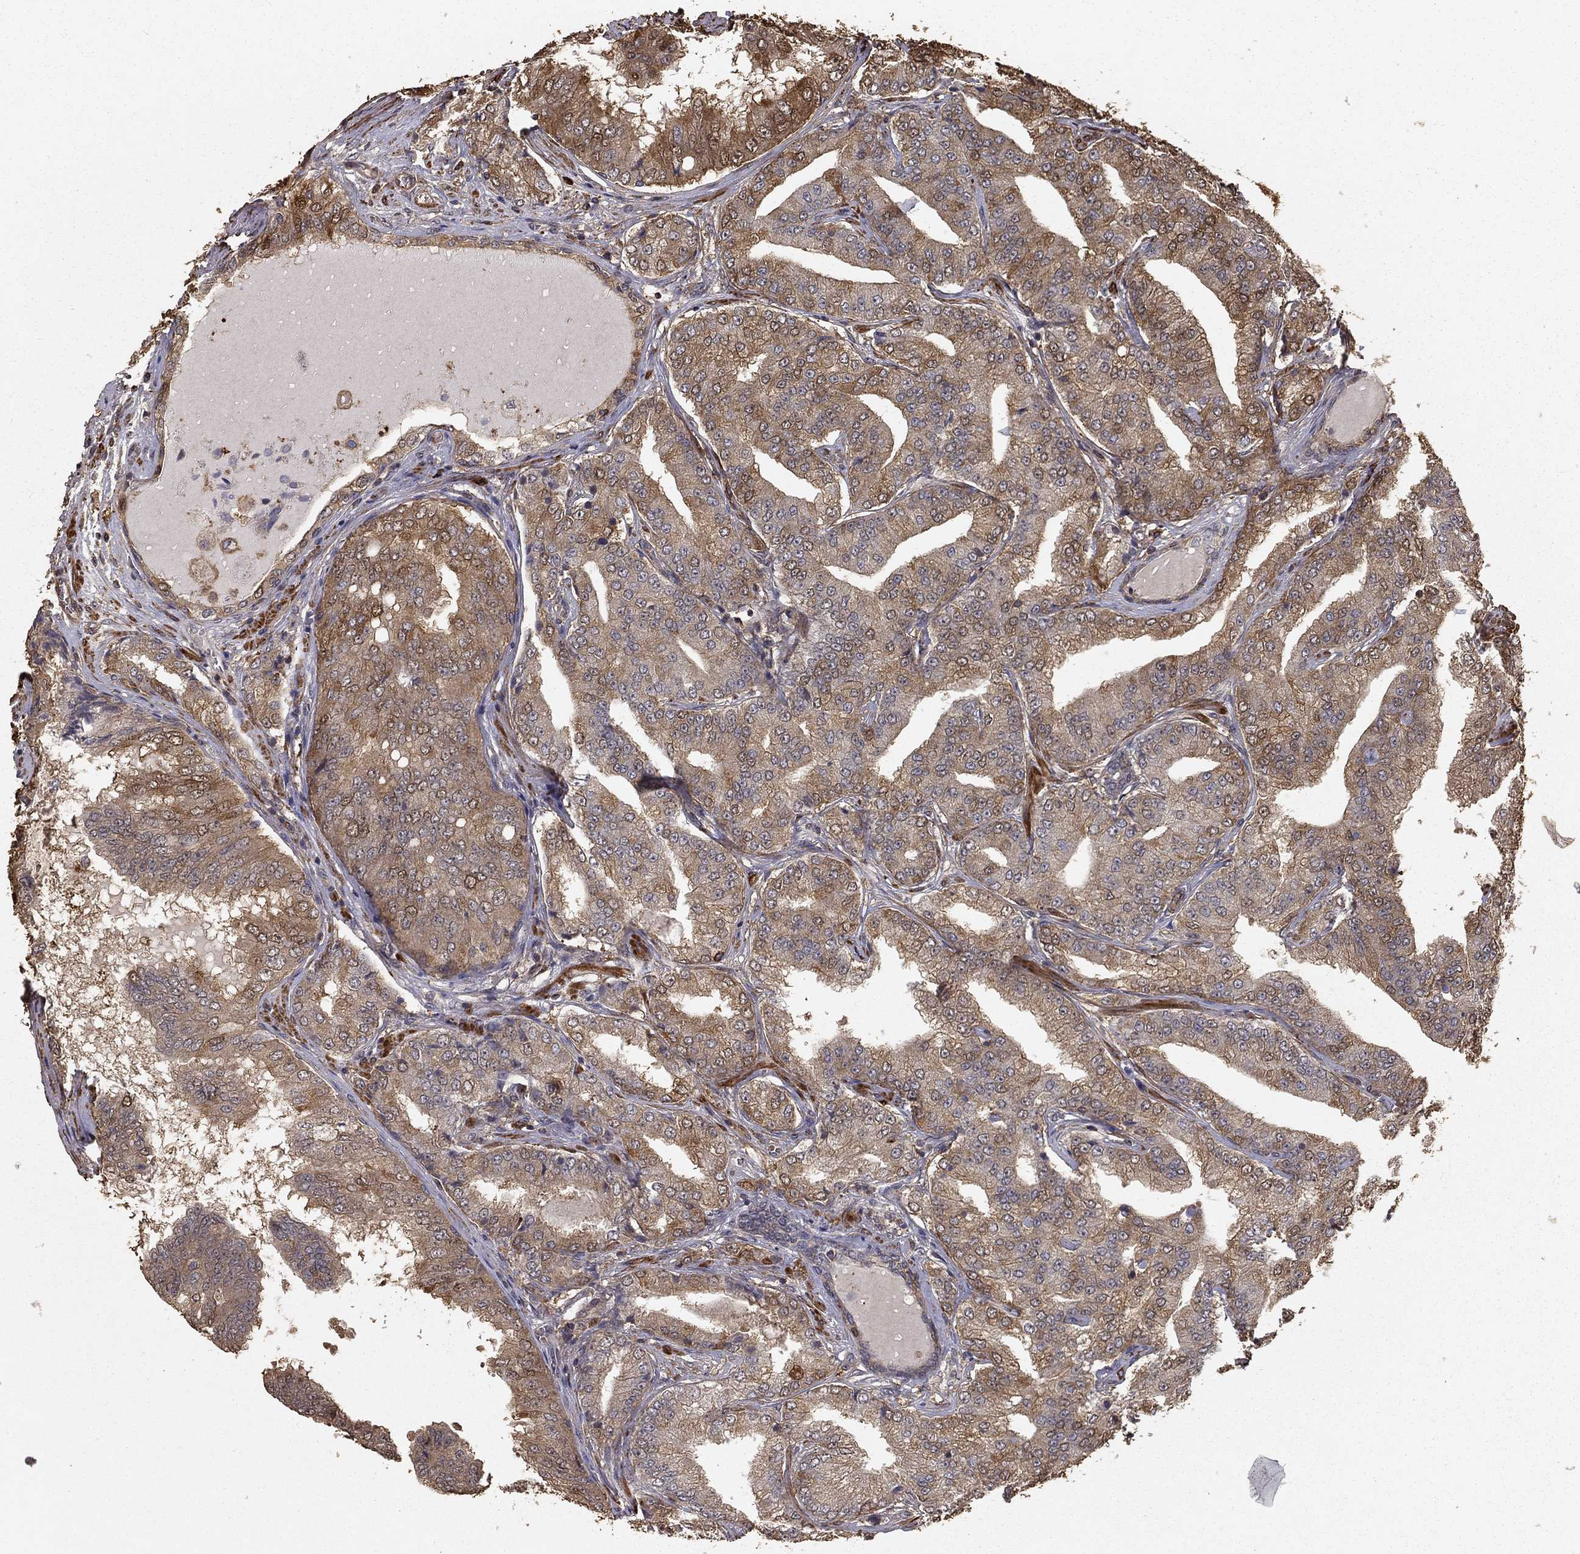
{"staining": {"intensity": "weak", "quantity": ">75%", "location": "cytoplasmic/membranous"}, "tissue": "prostate cancer", "cell_type": "Tumor cells", "image_type": "cancer", "snomed": [{"axis": "morphology", "description": "Adenocarcinoma, NOS"}, {"axis": "topography", "description": "Prostate"}], "caption": "DAB immunohistochemical staining of human prostate adenocarcinoma demonstrates weak cytoplasmic/membranous protein staining in approximately >75% of tumor cells.", "gene": "HABP4", "patient": {"sex": "male", "age": 65}}